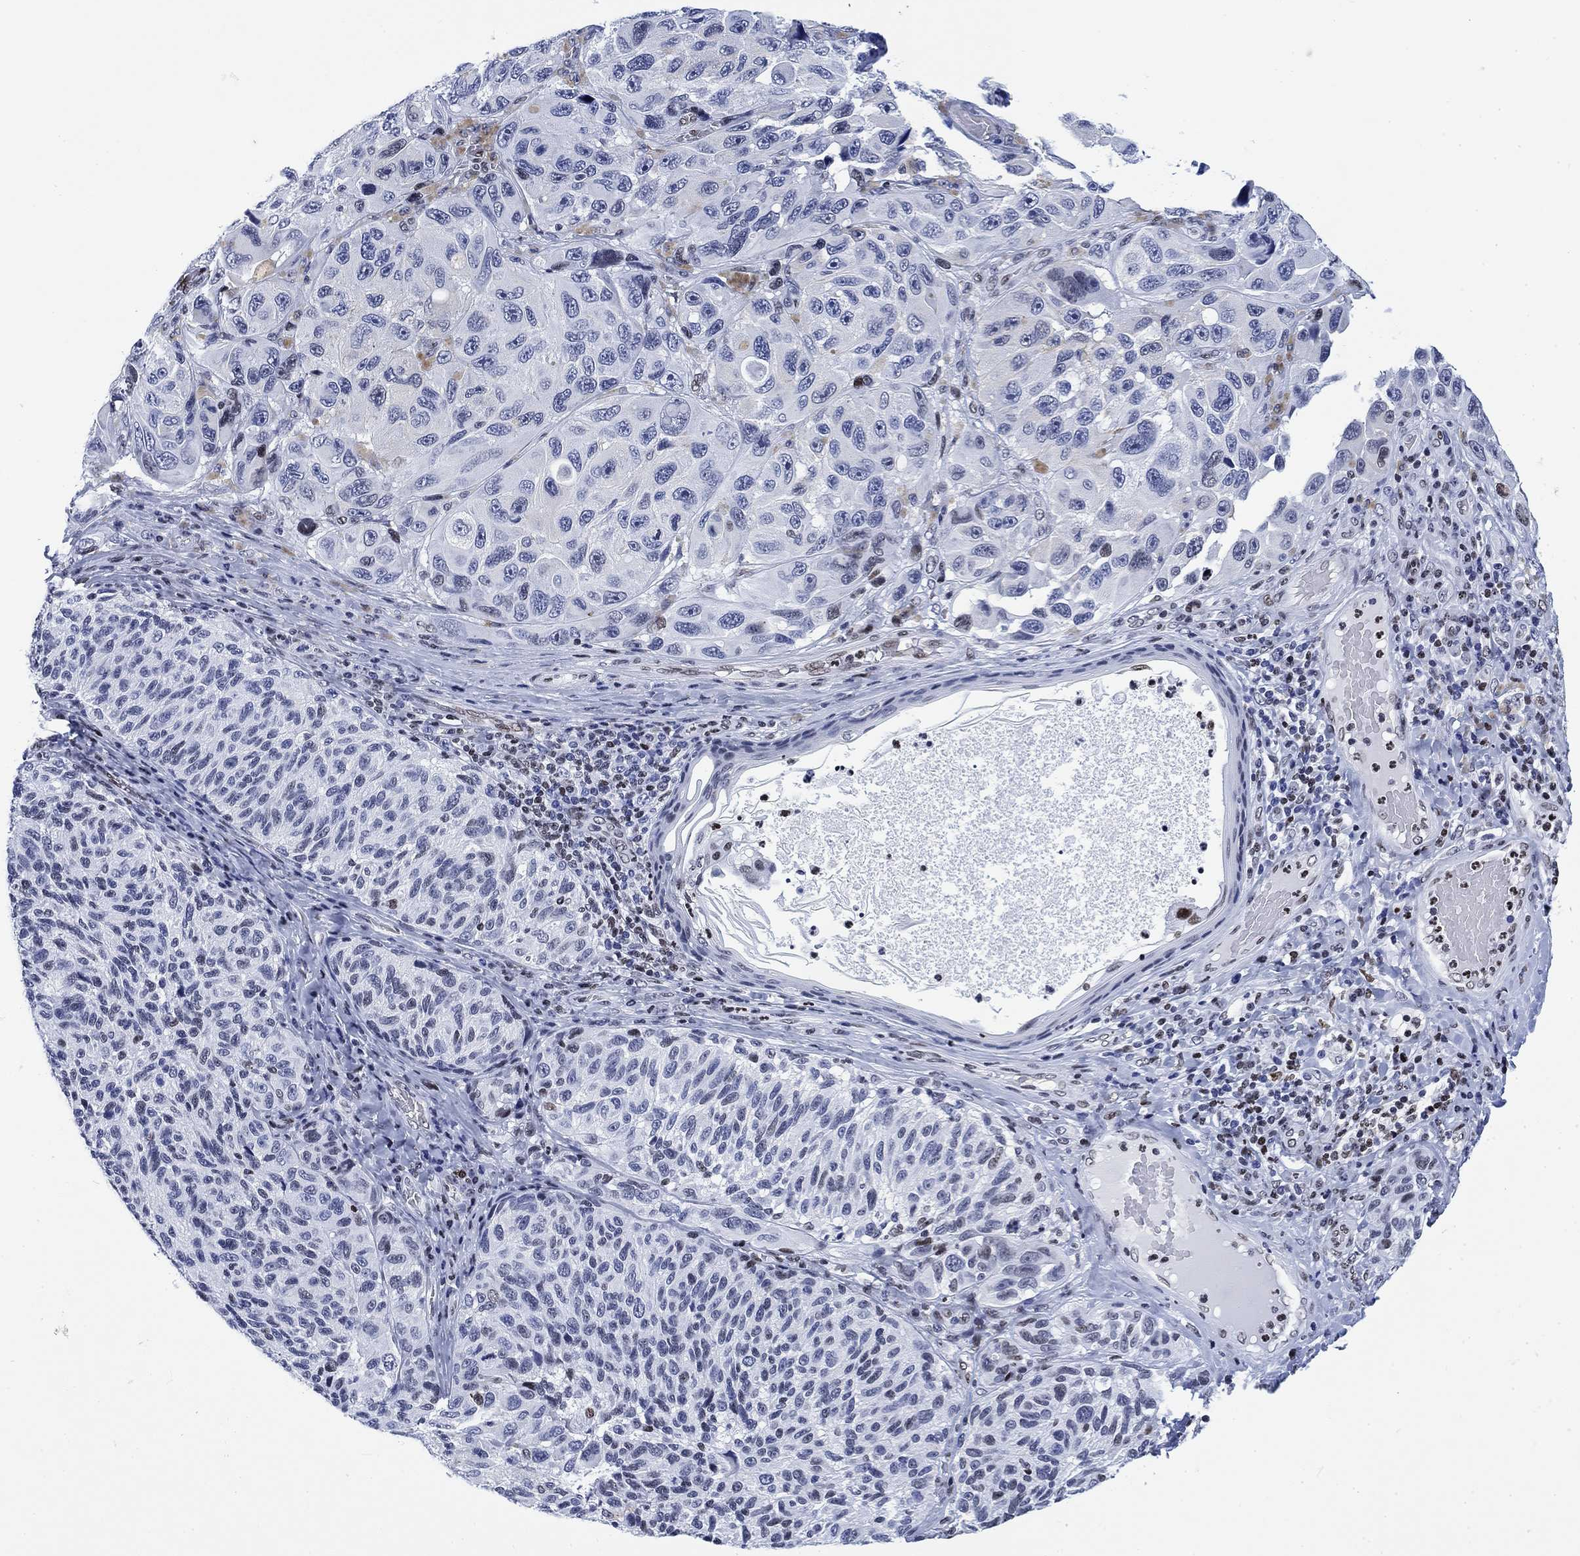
{"staining": {"intensity": "negative", "quantity": "none", "location": "none"}, "tissue": "melanoma", "cell_type": "Tumor cells", "image_type": "cancer", "snomed": [{"axis": "morphology", "description": "Malignant melanoma, NOS"}, {"axis": "topography", "description": "Skin"}], "caption": "DAB (3,3'-diaminobenzidine) immunohistochemical staining of human malignant melanoma displays no significant staining in tumor cells.", "gene": "H1-10", "patient": {"sex": "female", "age": 73}}